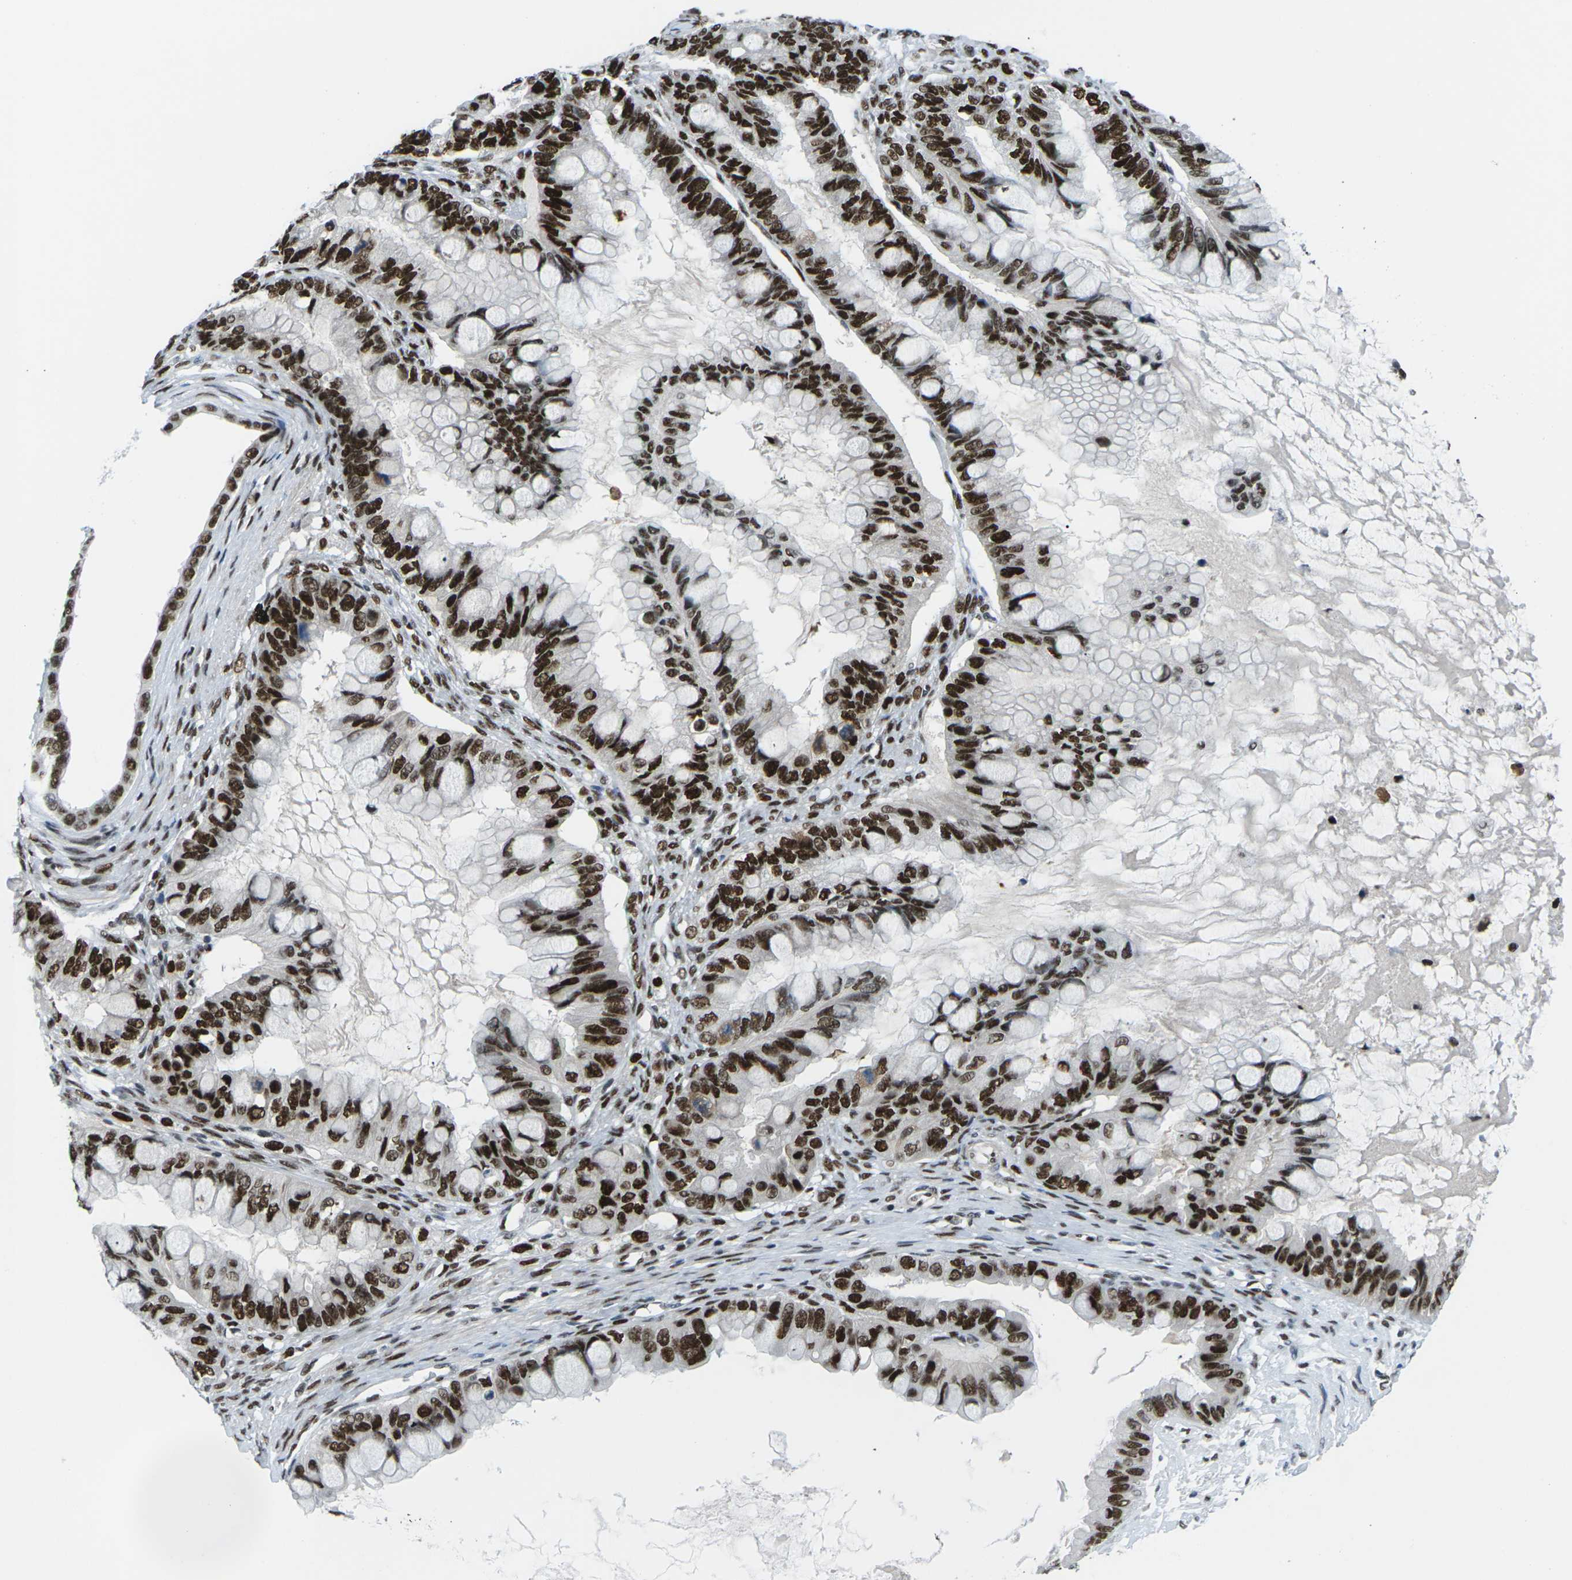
{"staining": {"intensity": "strong", "quantity": ">75%", "location": "nuclear"}, "tissue": "ovarian cancer", "cell_type": "Tumor cells", "image_type": "cancer", "snomed": [{"axis": "morphology", "description": "Cystadenocarcinoma, mucinous, NOS"}, {"axis": "topography", "description": "Ovary"}], "caption": "Mucinous cystadenocarcinoma (ovarian) tissue demonstrates strong nuclear staining in about >75% of tumor cells (brown staining indicates protein expression, while blue staining denotes nuclei).", "gene": "PSME3", "patient": {"sex": "female", "age": 80}}